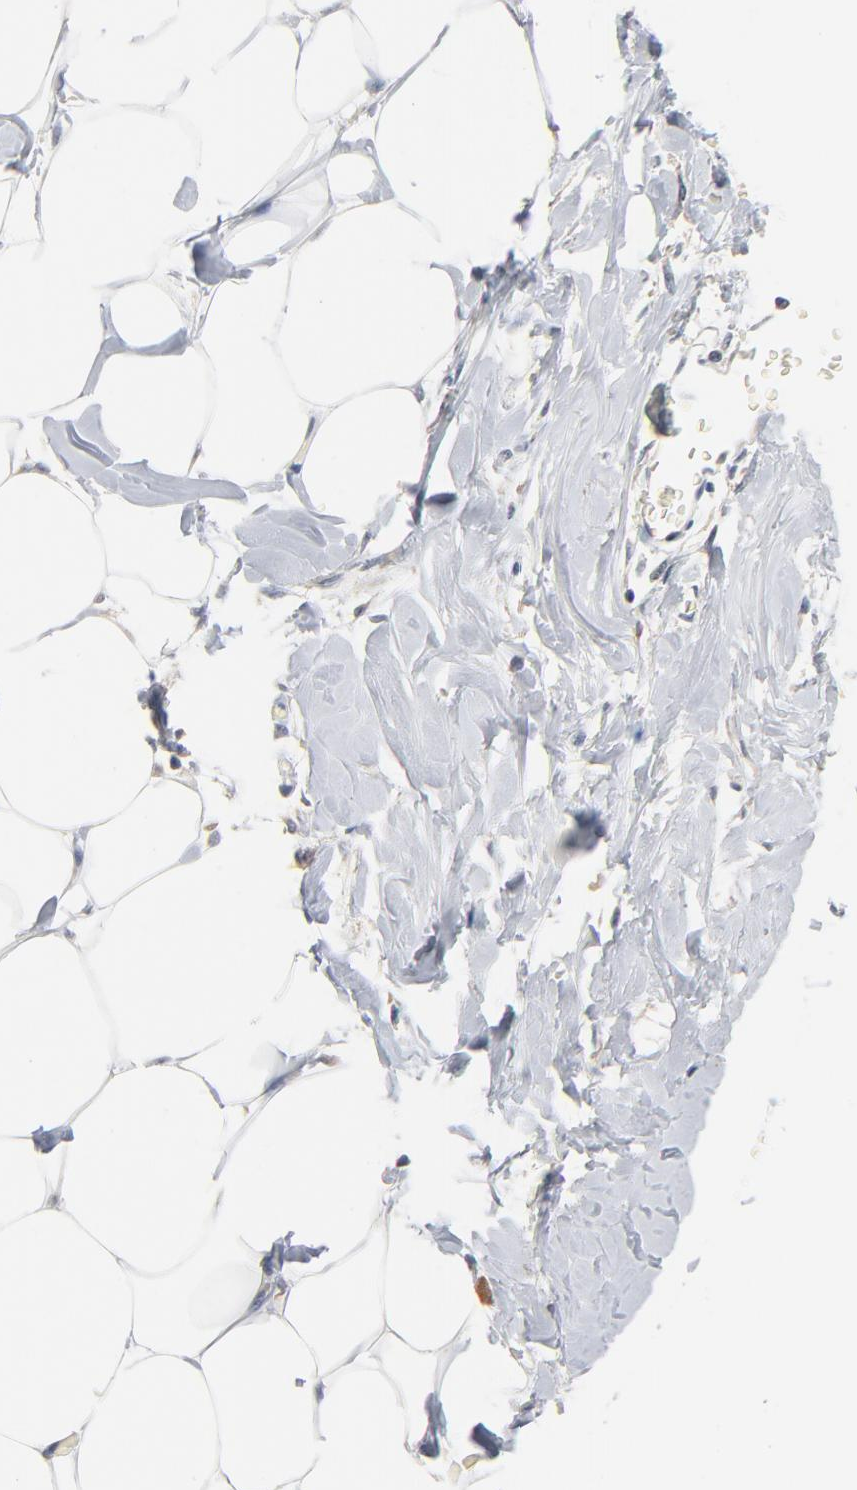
{"staining": {"intensity": "negative", "quantity": "none", "location": "none"}, "tissue": "breast", "cell_type": "Adipocytes", "image_type": "normal", "snomed": [{"axis": "morphology", "description": "Normal tissue, NOS"}, {"axis": "topography", "description": "Breast"}, {"axis": "topography", "description": "Adipose tissue"}], "caption": "Immunohistochemical staining of unremarkable human breast exhibits no significant staining in adipocytes.", "gene": "ZDHHC8", "patient": {"sex": "female", "age": 25}}